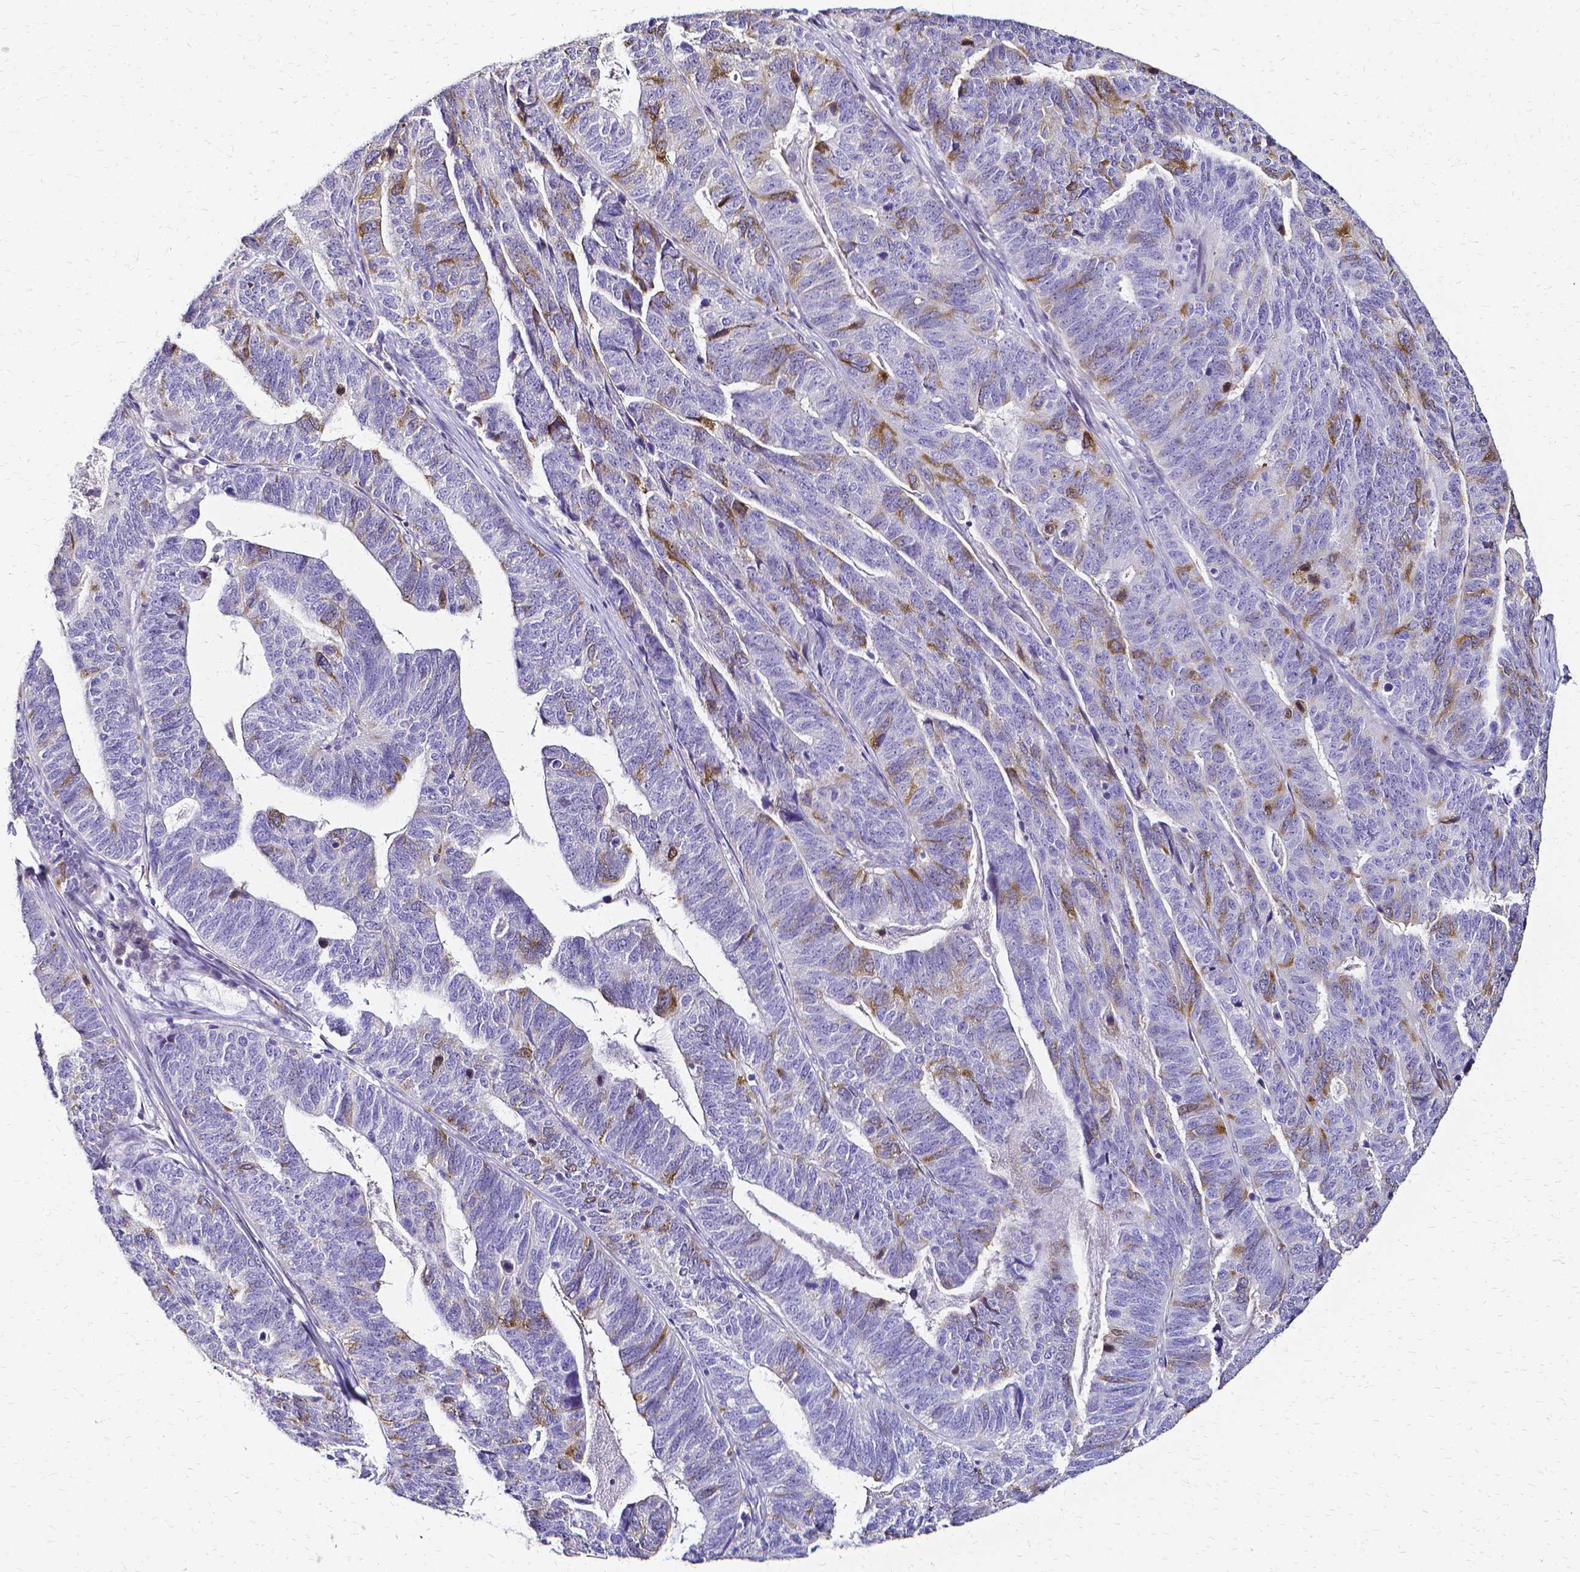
{"staining": {"intensity": "moderate", "quantity": "<25%", "location": "cytoplasmic/membranous"}, "tissue": "stomach cancer", "cell_type": "Tumor cells", "image_type": "cancer", "snomed": [{"axis": "morphology", "description": "Adenocarcinoma, NOS"}, {"axis": "topography", "description": "Stomach, upper"}], "caption": "Protein expression analysis of human stomach cancer (adenocarcinoma) reveals moderate cytoplasmic/membranous staining in about <25% of tumor cells.", "gene": "CCNB1", "patient": {"sex": "female", "age": 67}}